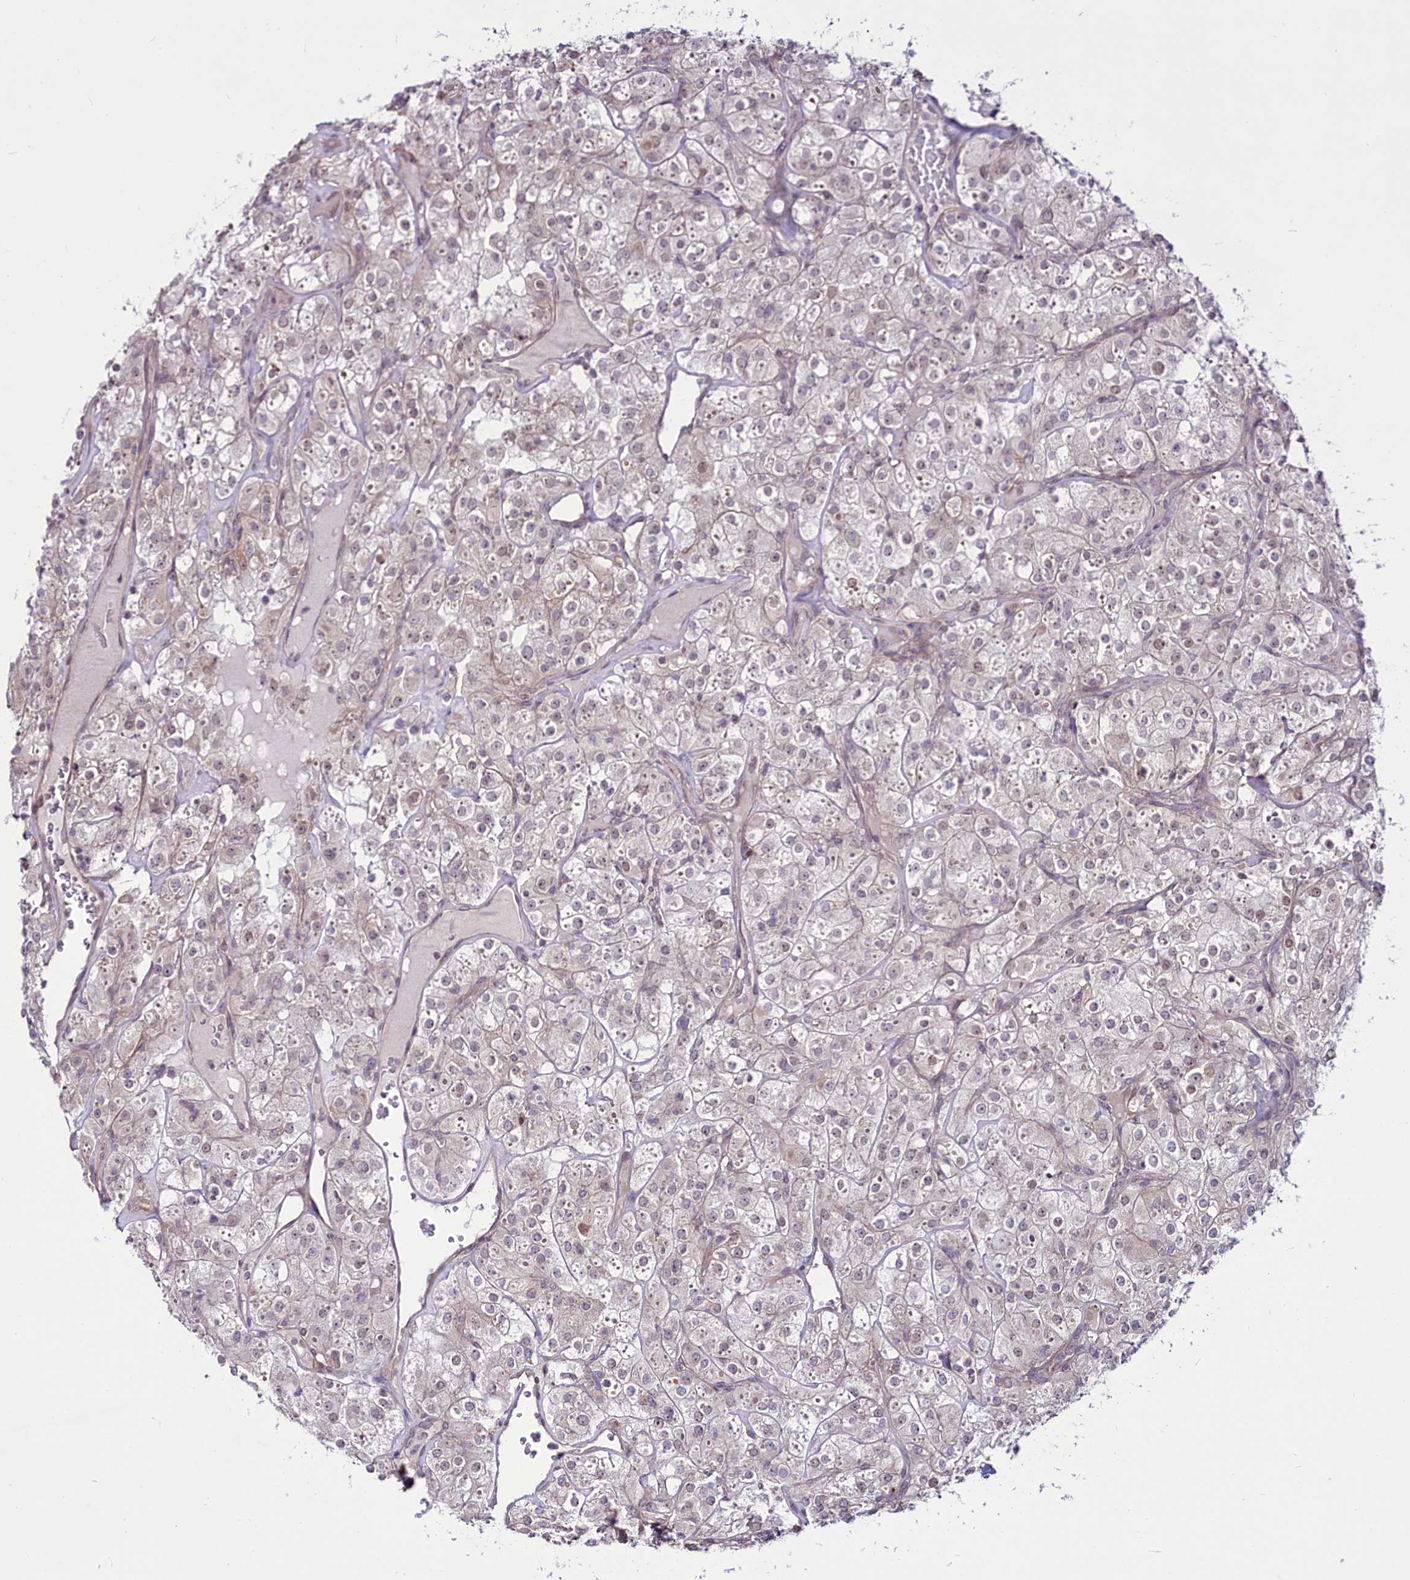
{"staining": {"intensity": "negative", "quantity": "none", "location": "none"}, "tissue": "renal cancer", "cell_type": "Tumor cells", "image_type": "cancer", "snomed": [{"axis": "morphology", "description": "Adenocarcinoma, NOS"}, {"axis": "topography", "description": "Kidney"}], "caption": "Protein analysis of renal cancer (adenocarcinoma) reveals no significant positivity in tumor cells.", "gene": "RSBN1", "patient": {"sex": "male", "age": 77}}